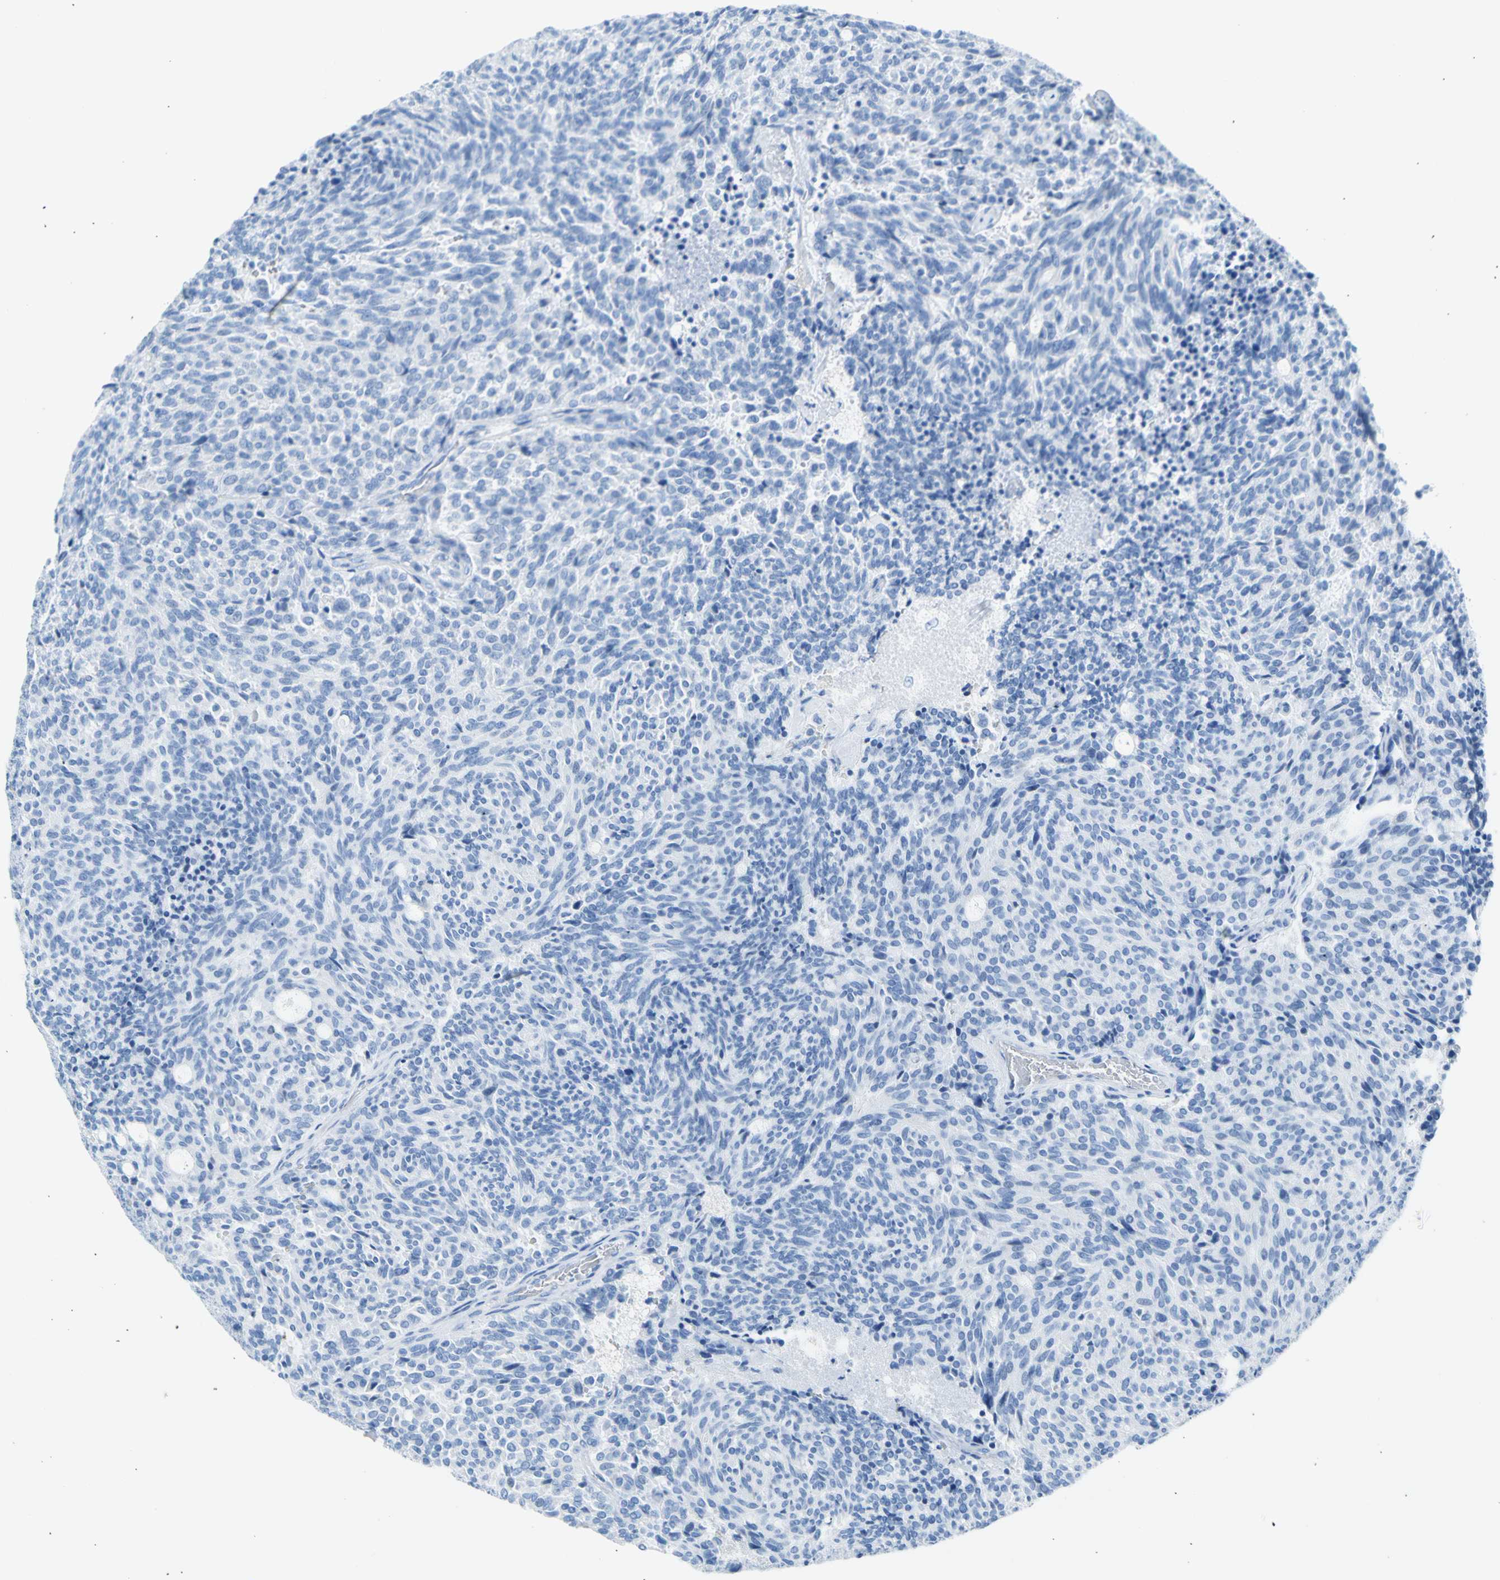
{"staining": {"intensity": "negative", "quantity": "none", "location": "none"}, "tissue": "carcinoid", "cell_type": "Tumor cells", "image_type": "cancer", "snomed": [{"axis": "morphology", "description": "Carcinoid, malignant, NOS"}, {"axis": "topography", "description": "Pancreas"}], "caption": "A photomicrograph of human carcinoid (malignant) is negative for staining in tumor cells.", "gene": "CEL", "patient": {"sex": "female", "age": 54}}